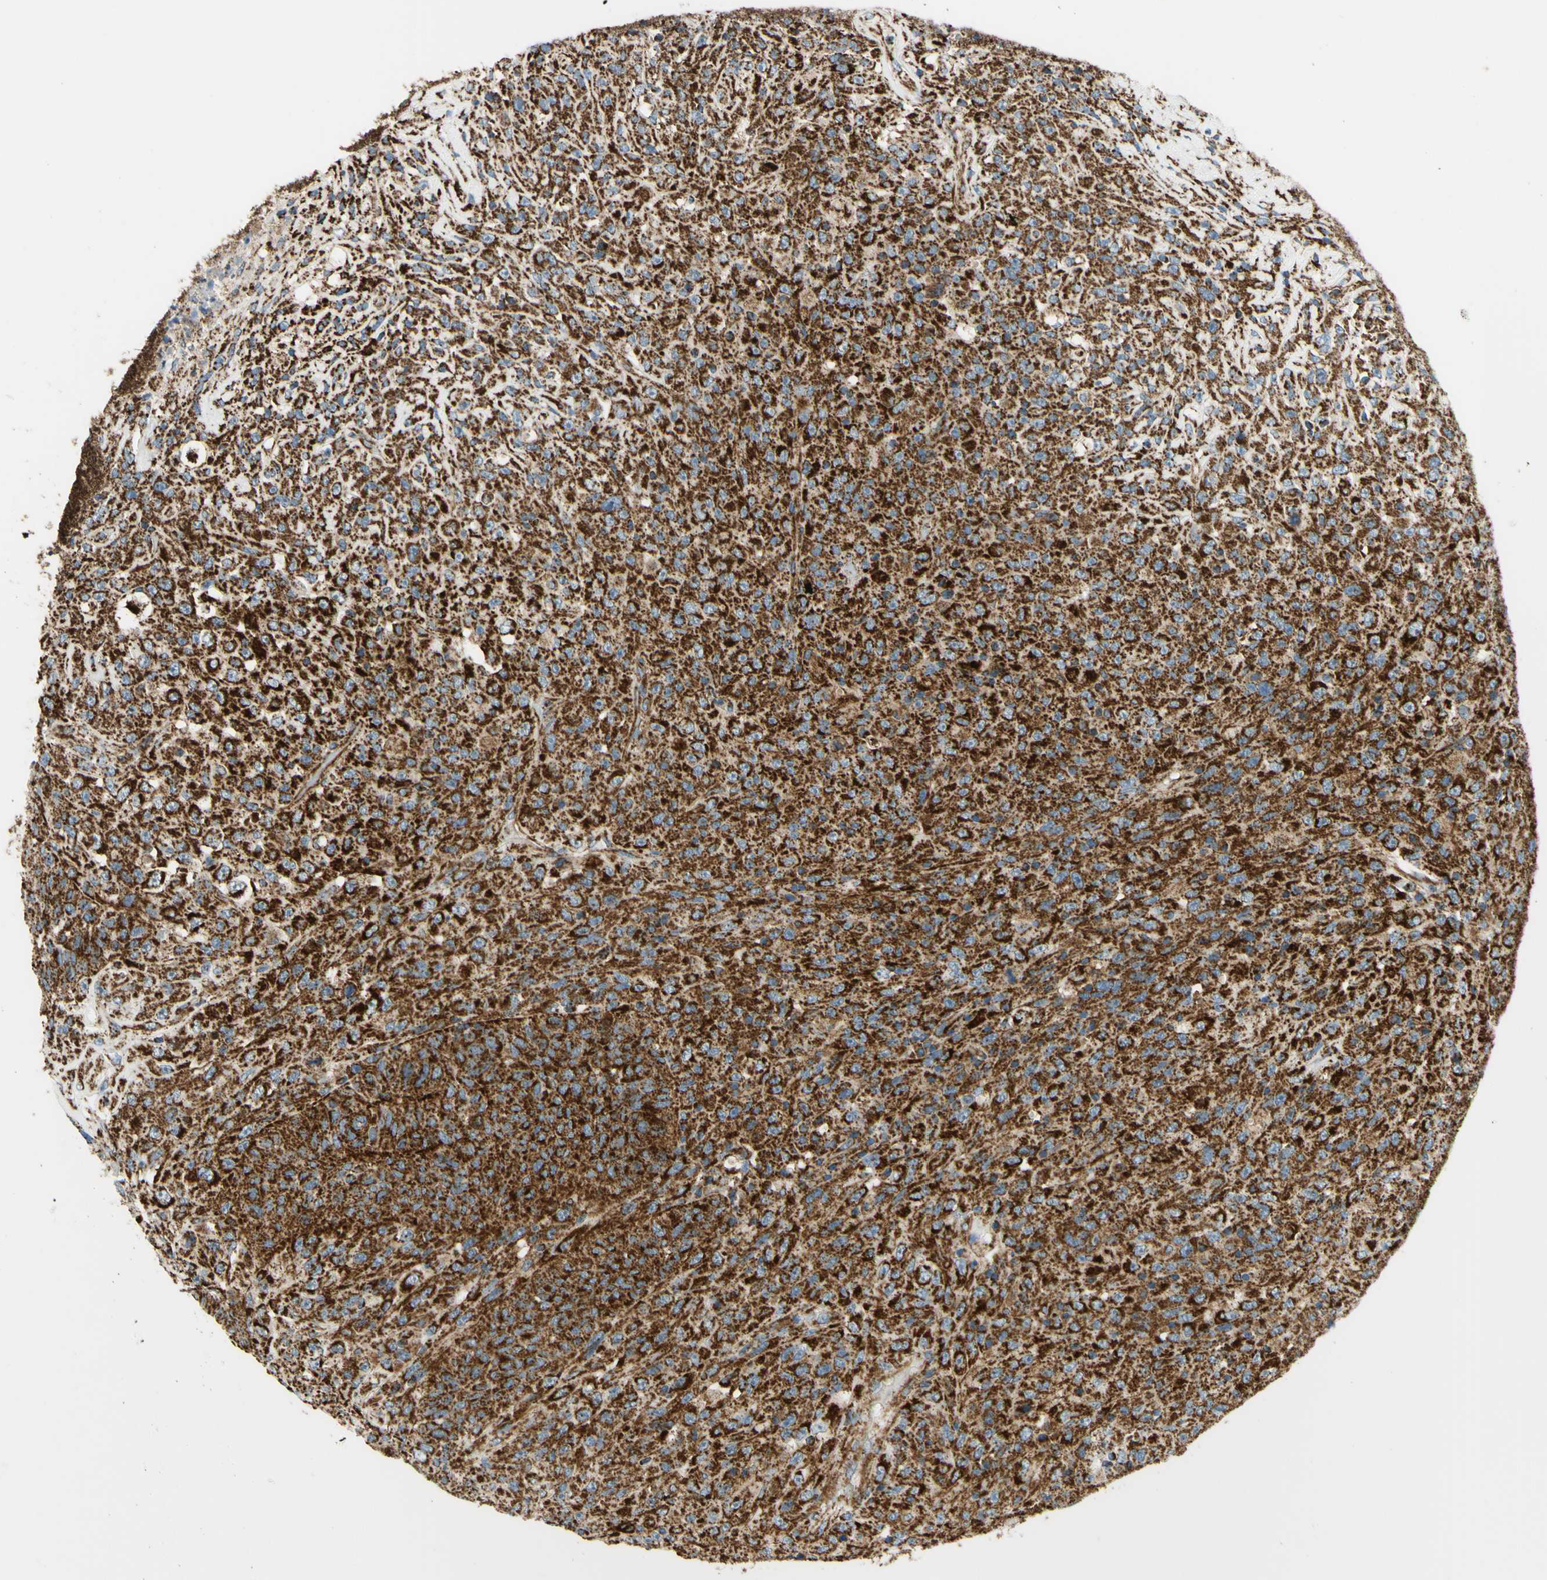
{"staining": {"intensity": "strong", "quantity": ">75%", "location": "cytoplasmic/membranous"}, "tissue": "urothelial cancer", "cell_type": "Tumor cells", "image_type": "cancer", "snomed": [{"axis": "morphology", "description": "Urothelial carcinoma, High grade"}, {"axis": "topography", "description": "Urinary bladder"}], "caption": "Immunohistochemistry (IHC) of urothelial cancer shows high levels of strong cytoplasmic/membranous positivity in approximately >75% of tumor cells. Using DAB (3,3'-diaminobenzidine) (brown) and hematoxylin (blue) stains, captured at high magnification using brightfield microscopy.", "gene": "MAVS", "patient": {"sex": "male", "age": 66}}